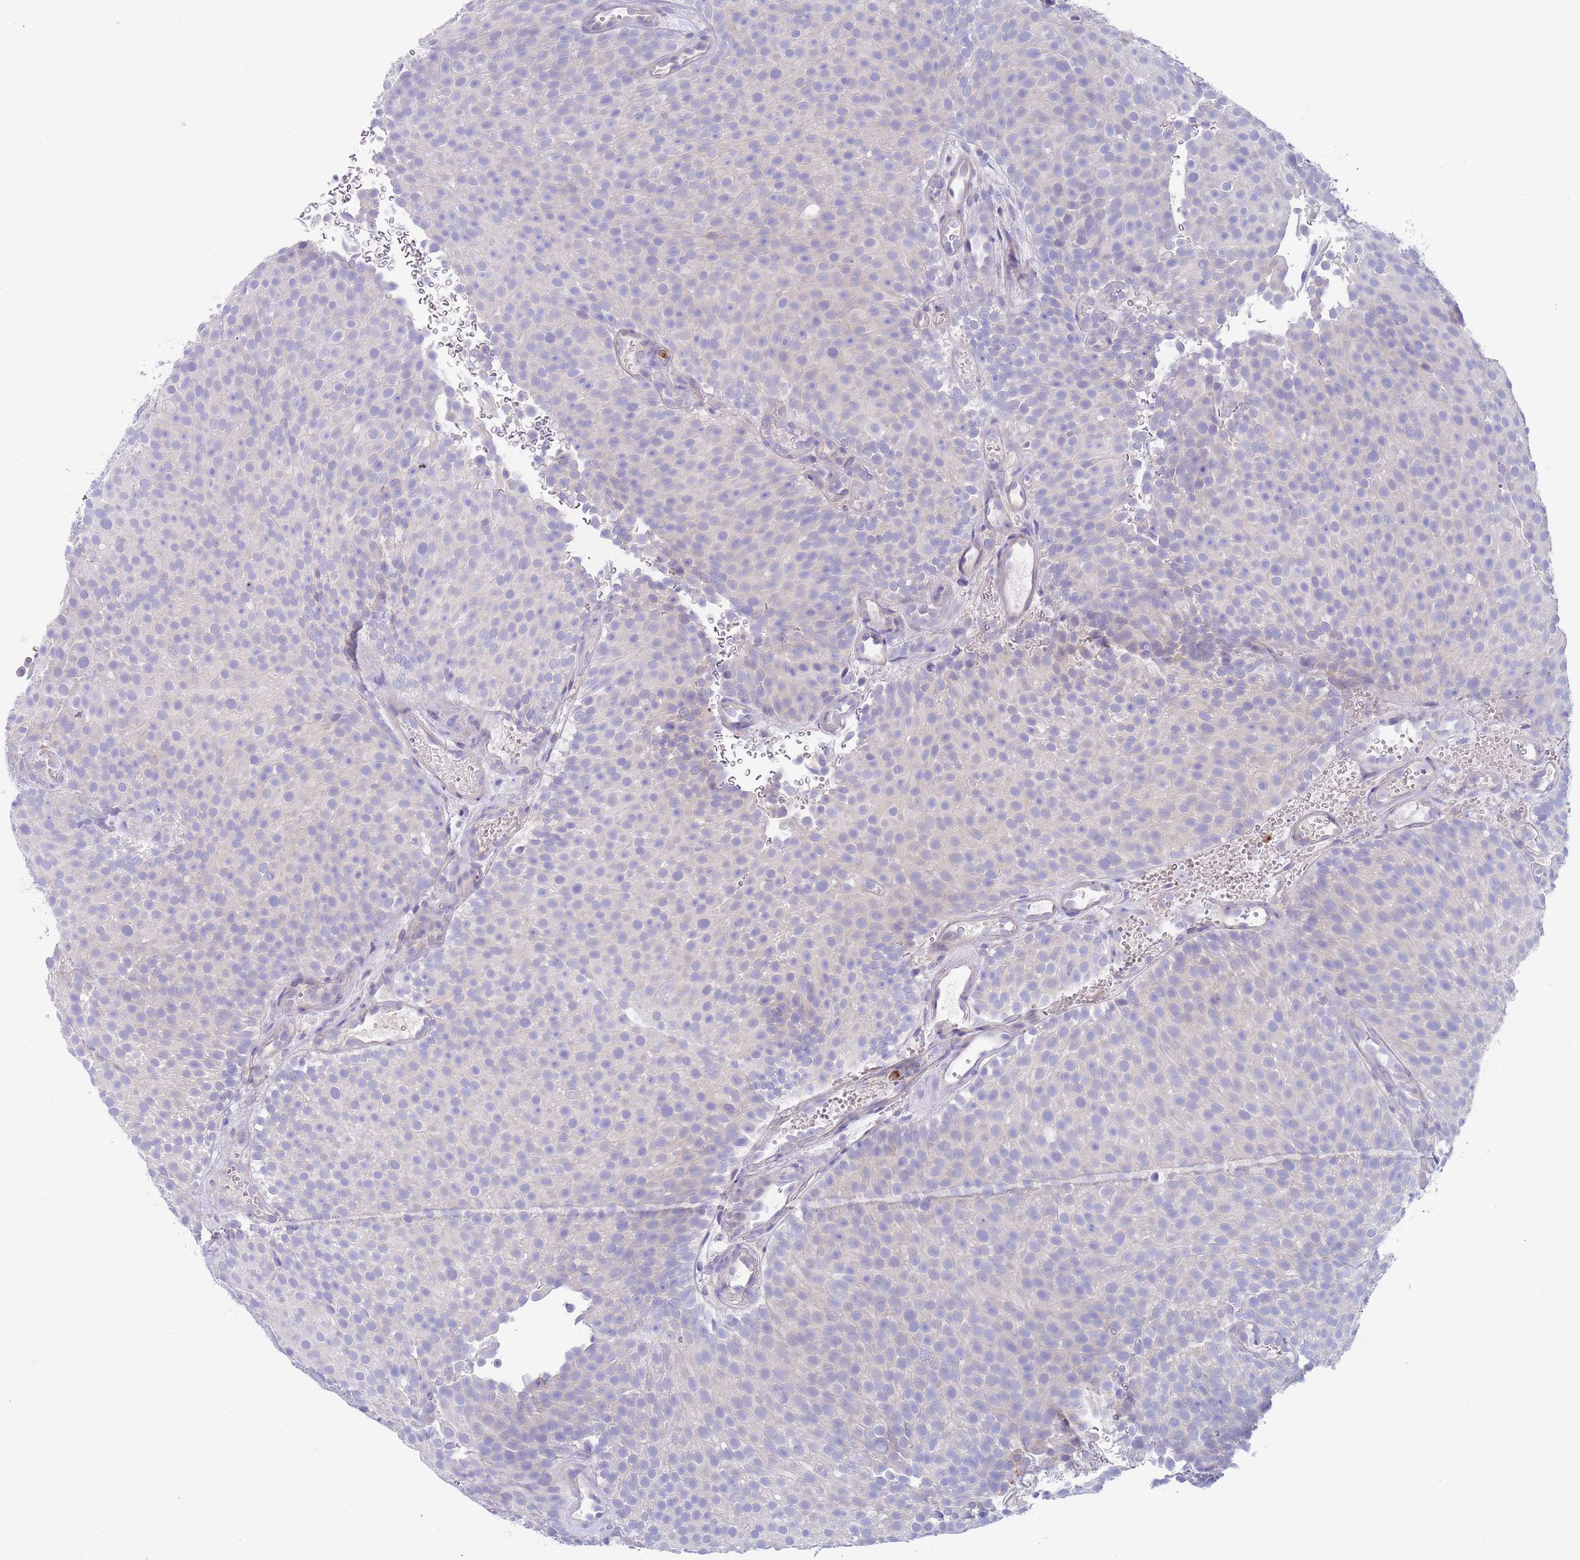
{"staining": {"intensity": "negative", "quantity": "none", "location": "none"}, "tissue": "urothelial cancer", "cell_type": "Tumor cells", "image_type": "cancer", "snomed": [{"axis": "morphology", "description": "Urothelial carcinoma, Low grade"}, {"axis": "topography", "description": "Urinary bladder"}], "caption": "Tumor cells are negative for brown protein staining in urothelial carcinoma (low-grade).", "gene": "TYW1", "patient": {"sex": "male", "age": 78}}